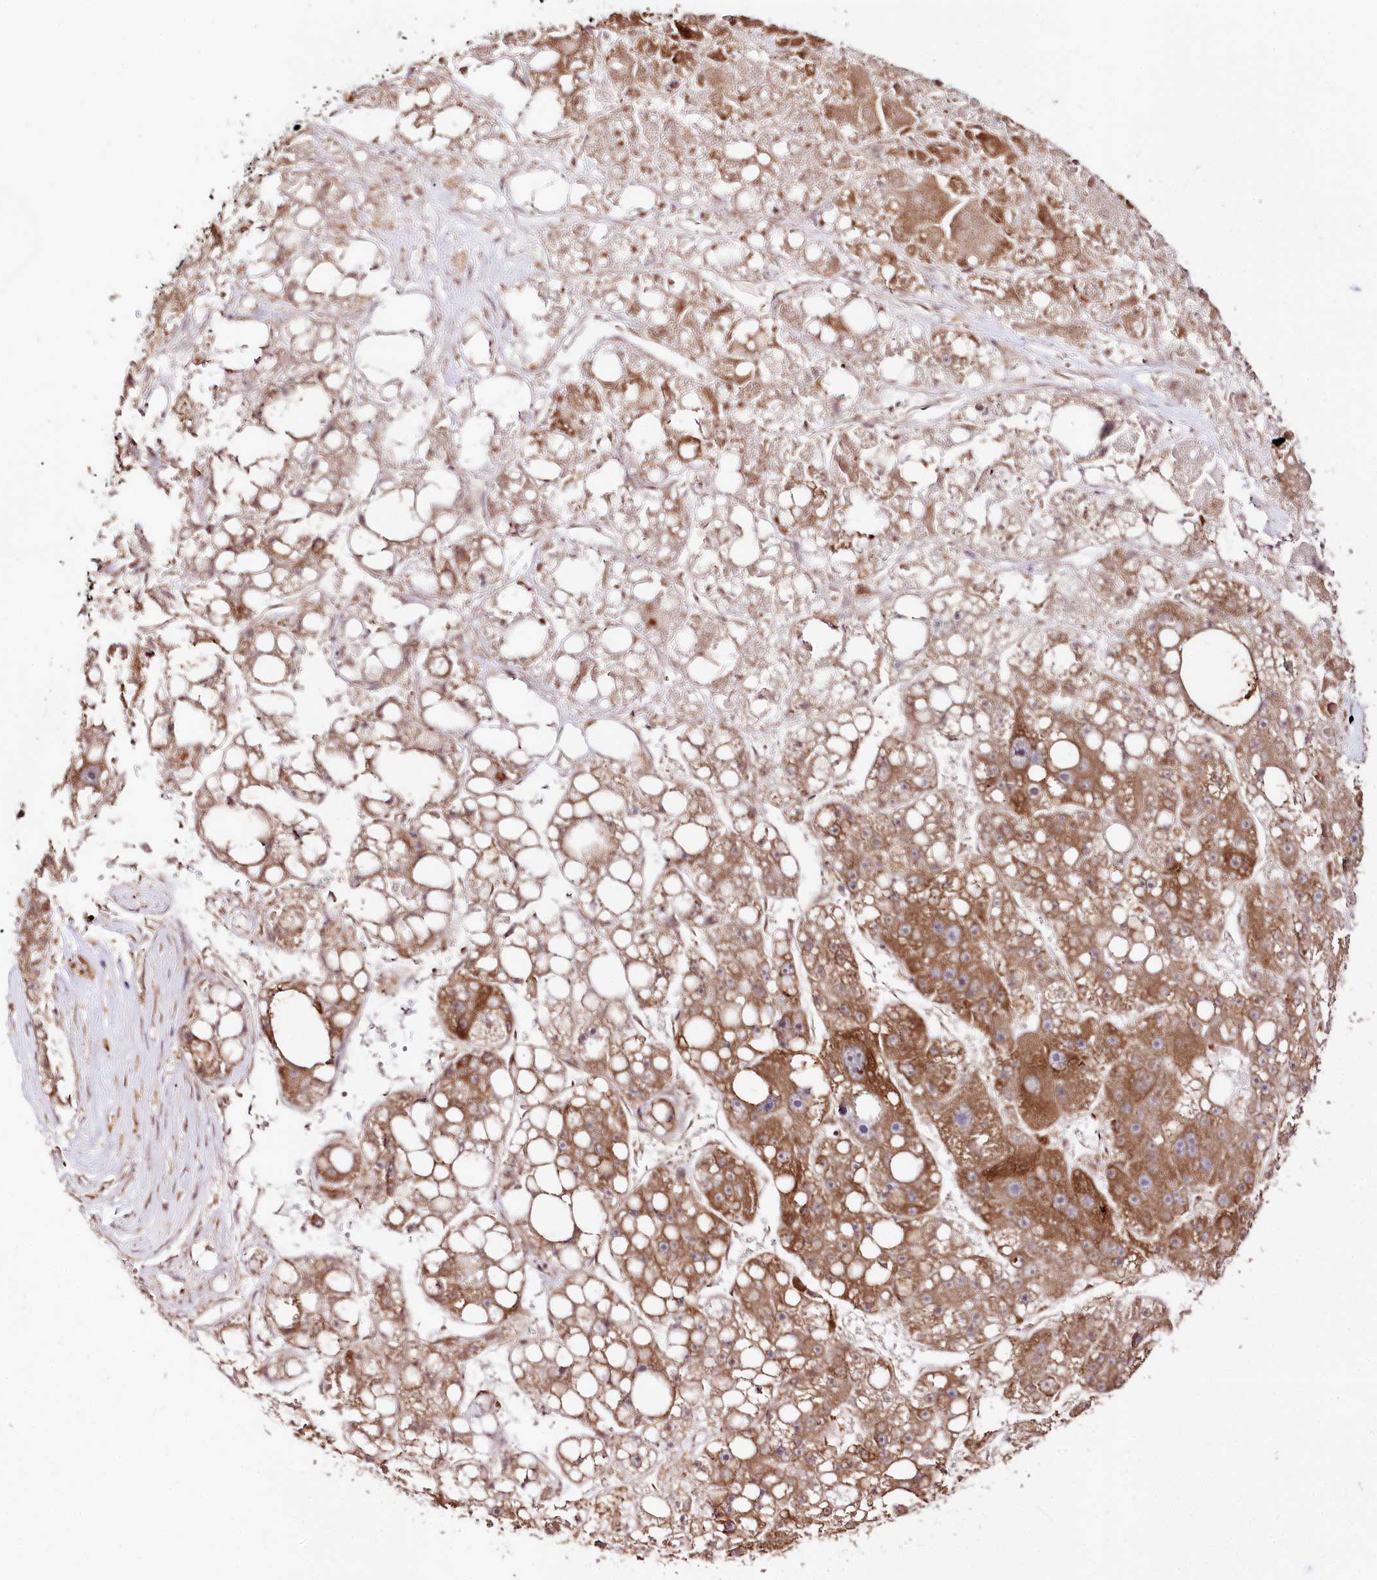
{"staining": {"intensity": "moderate", "quantity": ">75%", "location": "cytoplasmic/membranous"}, "tissue": "liver cancer", "cell_type": "Tumor cells", "image_type": "cancer", "snomed": [{"axis": "morphology", "description": "Carcinoma, Hepatocellular, NOS"}, {"axis": "topography", "description": "Liver"}], "caption": "Liver cancer (hepatocellular carcinoma) stained for a protein (brown) exhibits moderate cytoplasmic/membranous positive positivity in approximately >75% of tumor cells.", "gene": "ENSG00000144785", "patient": {"sex": "female", "age": 61}}